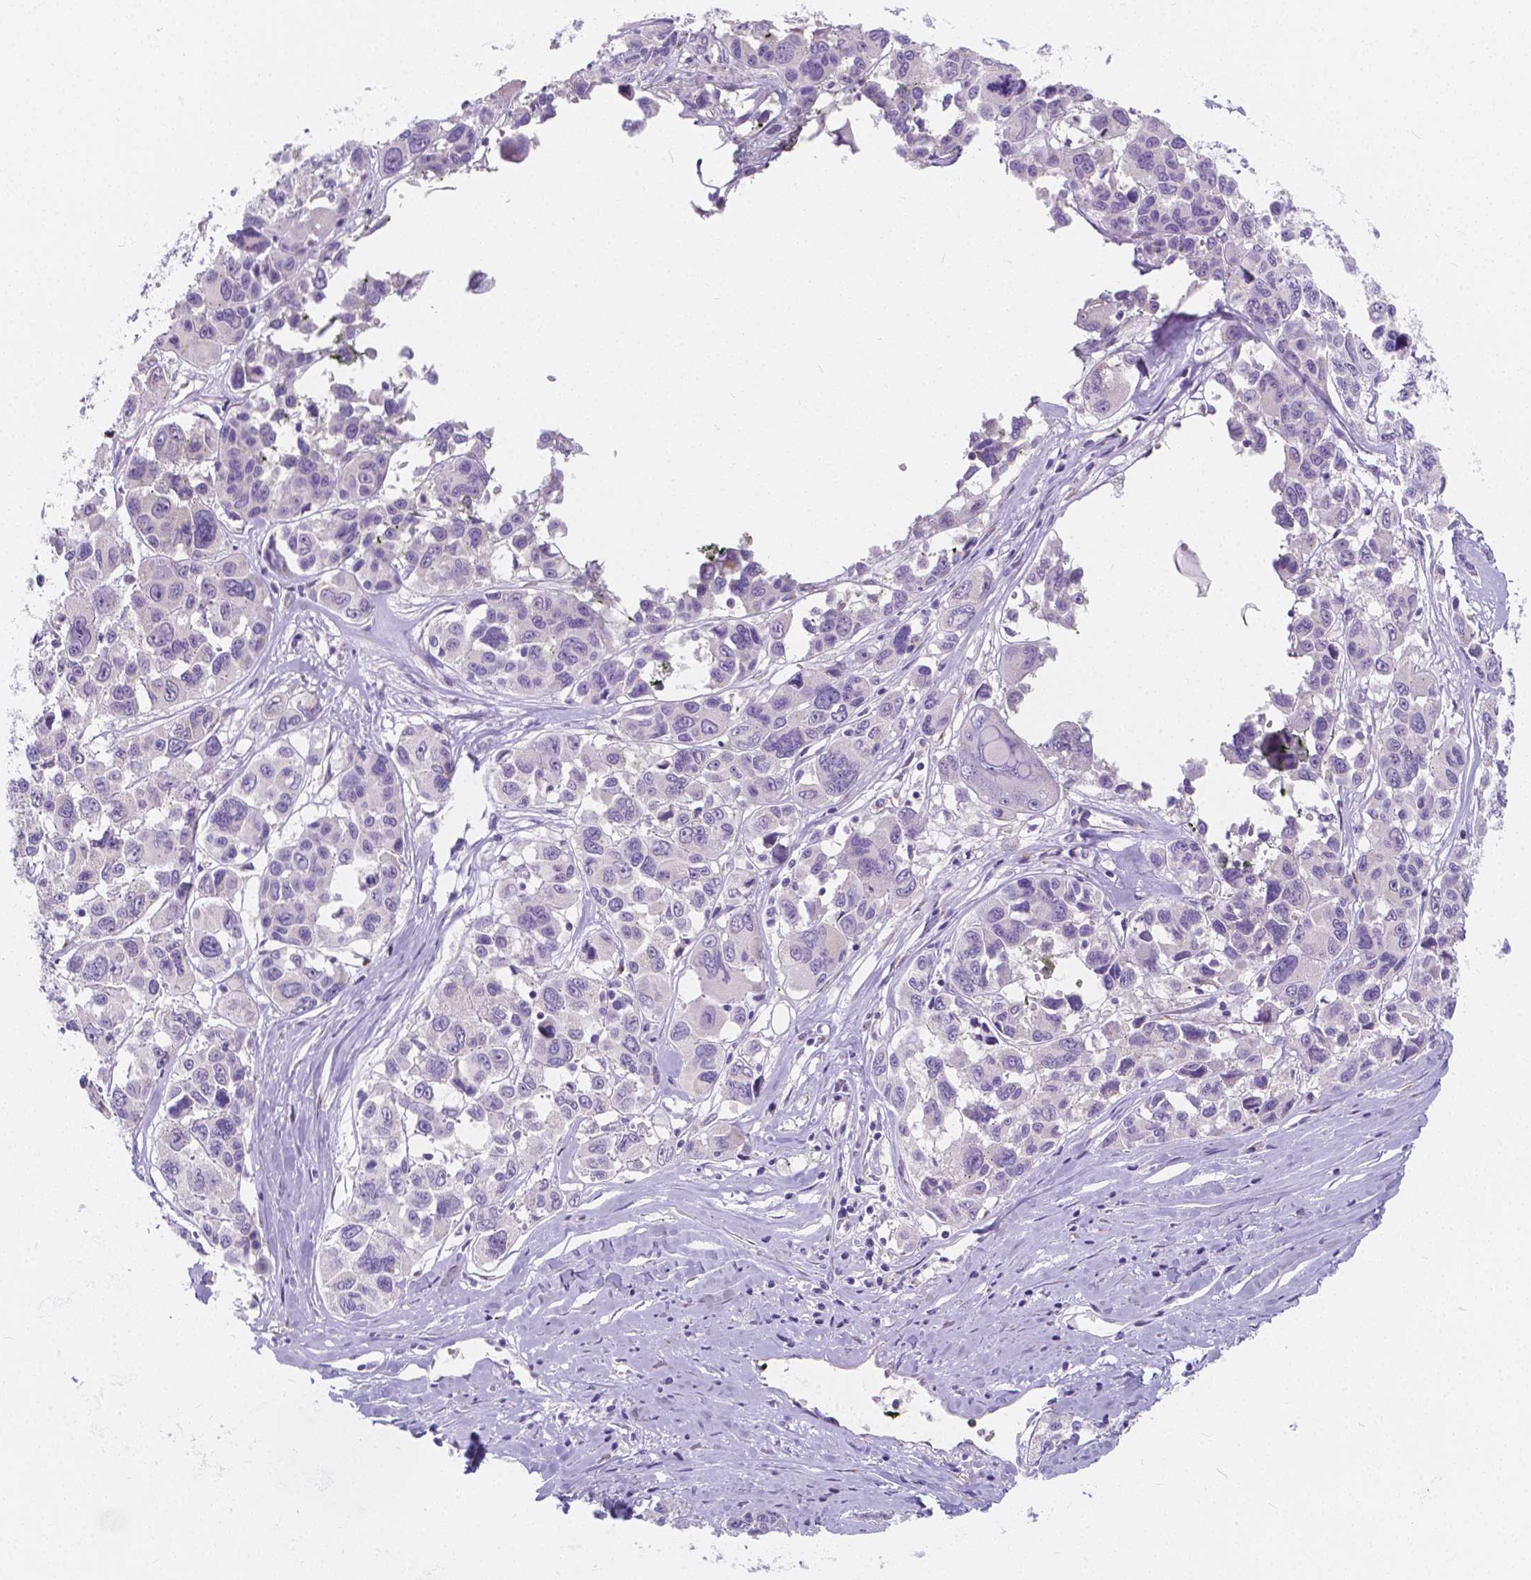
{"staining": {"intensity": "negative", "quantity": "none", "location": "none"}, "tissue": "melanoma", "cell_type": "Tumor cells", "image_type": "cancer", "snomed": [{"axis": "morphology", "description": "Malignant melanoma, NOS"}, {"axis": "topography", "description": "Skin"}], "caption": "Immunohistochemistry of human malignant melanoma demonstrates no positivity in tumor cells.", "gene": "RNF186", "patient": {"sex": "female", "age": 66}}